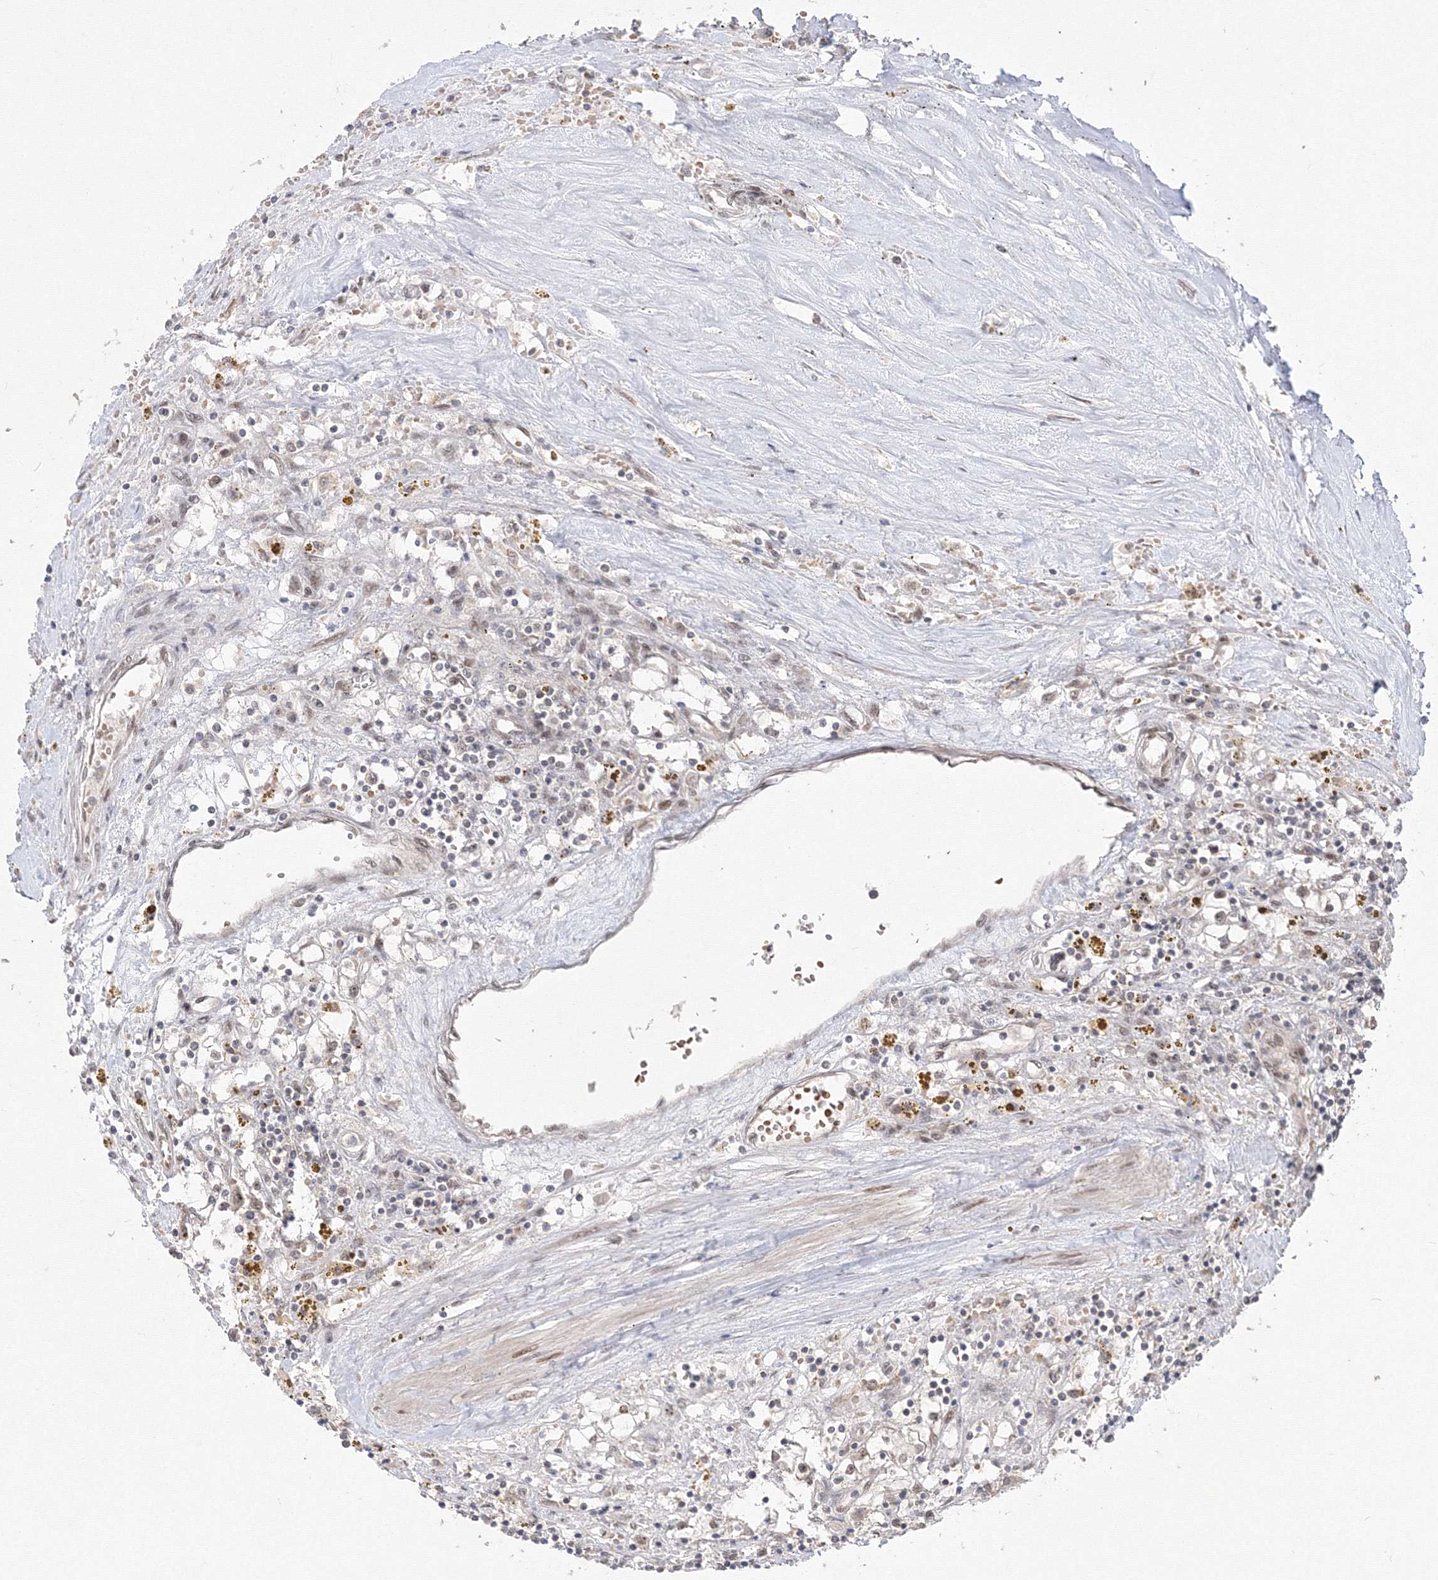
{"staining": {"intensity": "negative", "quantity": "none", "location": "none"}, "tissue": "renal cancer", "cell_type": "Tumor cells", "image_type": "cancer", "snomed": [{"axis": "morphology", "description": "Adenocarcinoma, NOS"}, {"axis": "topography", "description": "Kidney"}], "caption": "Photomicrograph shows no significant protein staining in tumor cells of renal cancer (adenocarcinoma).", "gene": "COPS4", "patient": {"sex": "male", "age": 56}}